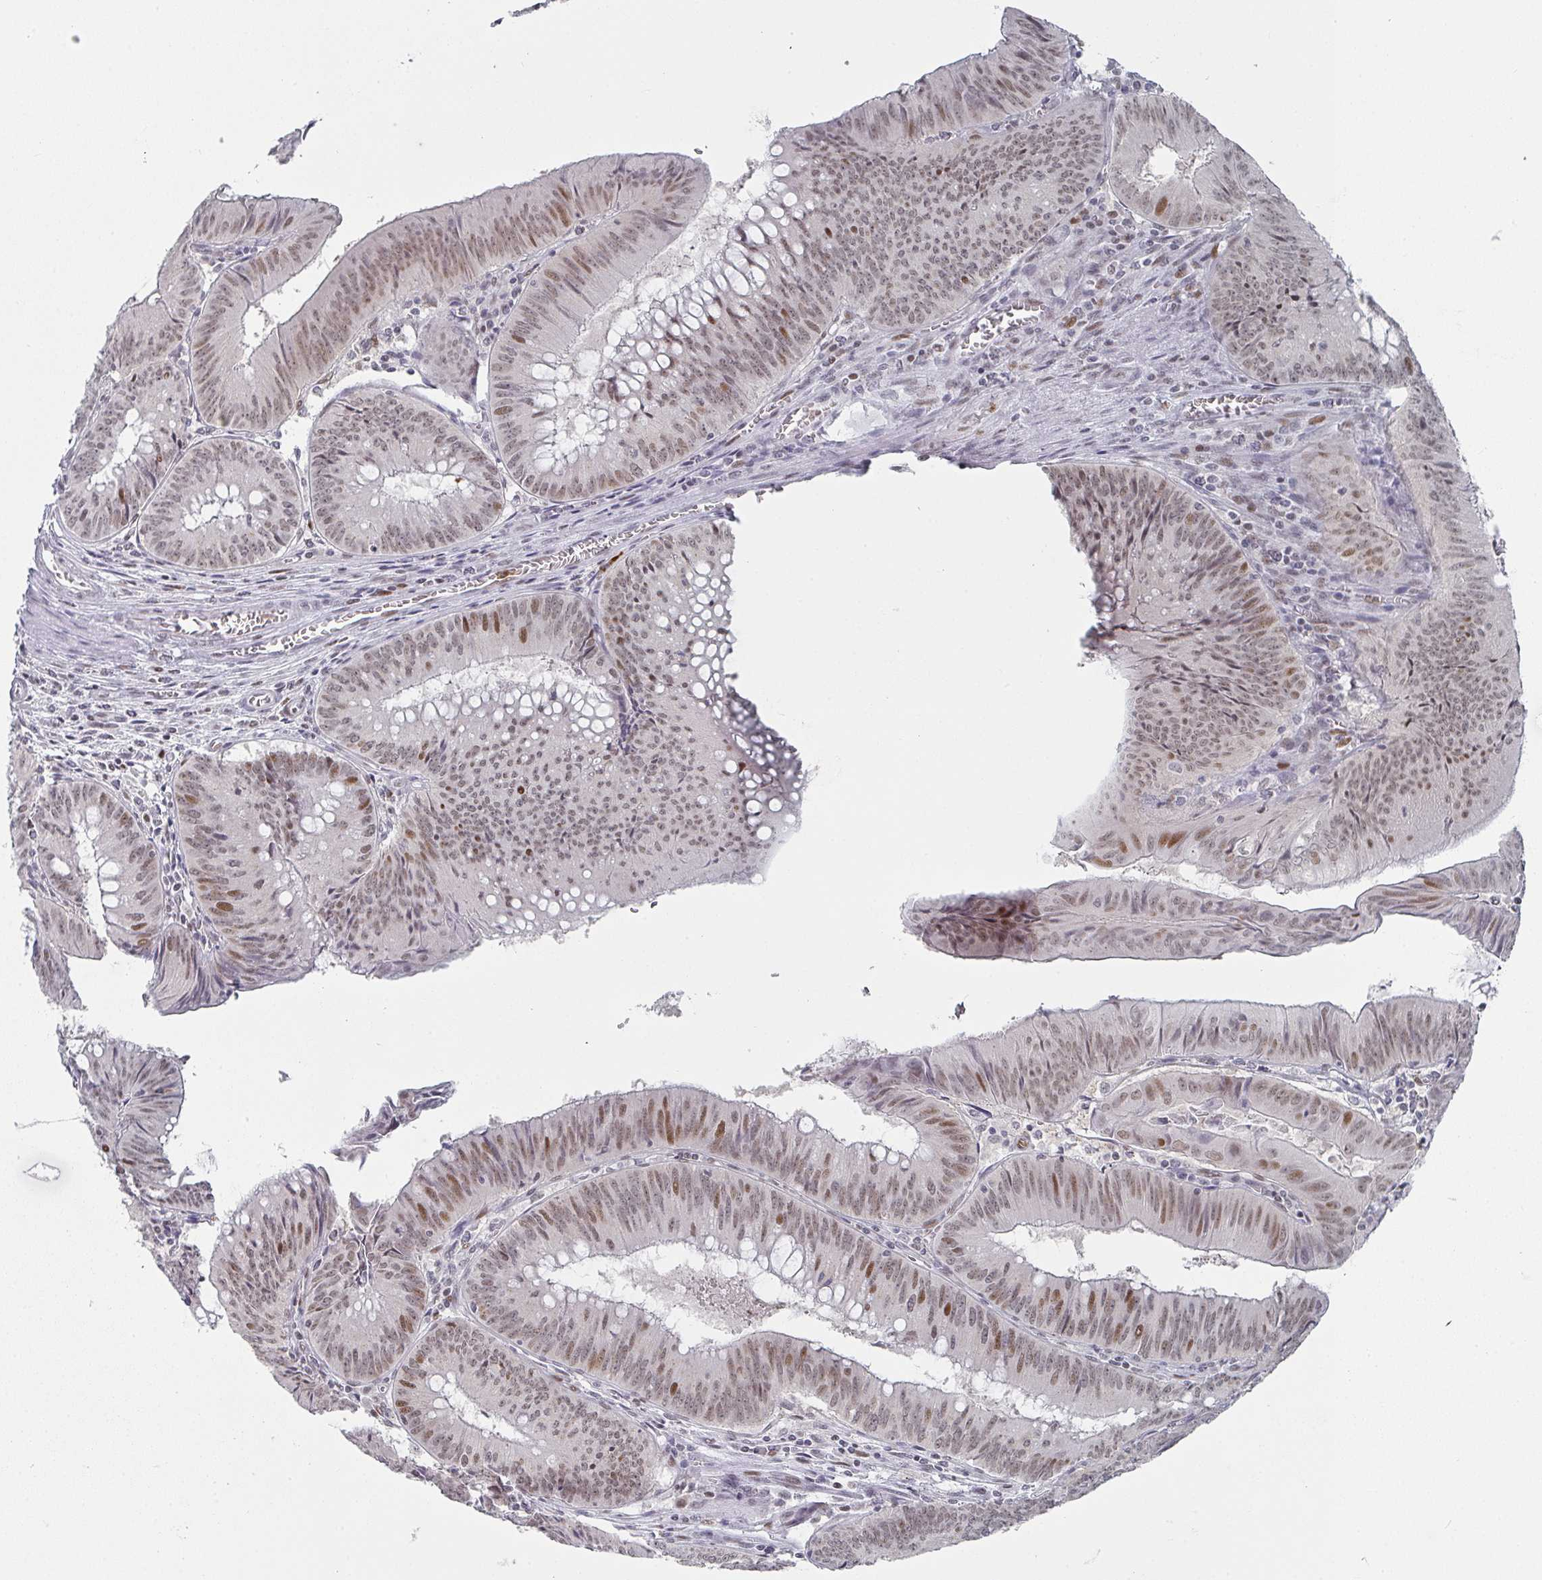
{"staining": {"intensity": "moderate", "quantity": ">75%", "location": "nuclear"}, "tissue": "colorectal cancer", "cell_type": "Tumor cells", "image_type": "cancer", "snomed": [{"axis": "morphology", "description": "Adenocarcinoma, NOS"}, {"axis": "topography", "description": "Rectum"}], "caption": "Colorectal adenocarcinoma stained with DAB IHC demonstrates medium levels of moderate nuclear expression in about >75% of tumor cells.", "gene": "LIN54", "patient": {"sex": "female", "age": 72}}